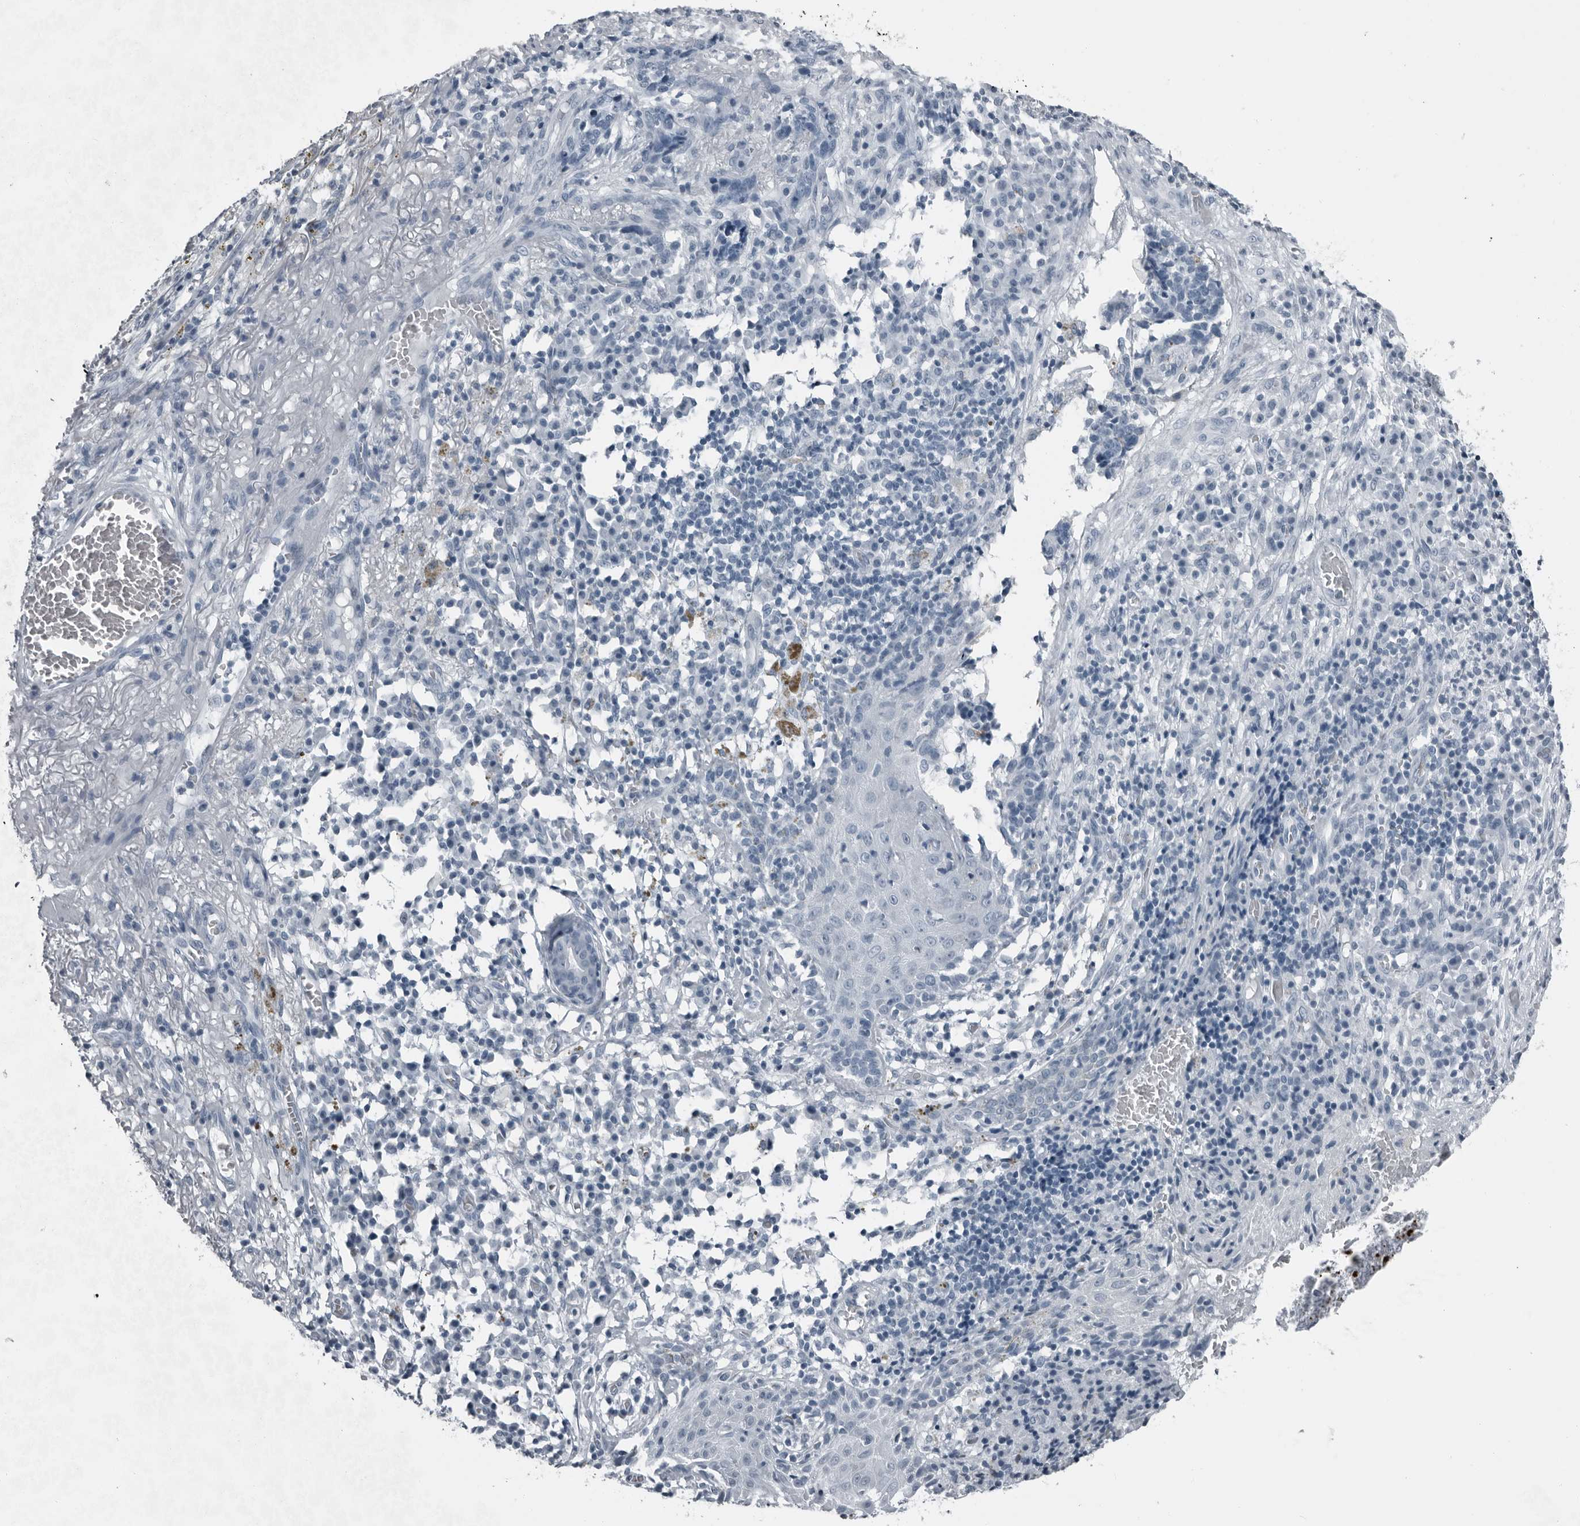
{"staining": {"intensity": "negative", "quantity": "none", "location": "none"}, "tissue": "skin cancer", "cell_type": "Tumor cells", "image_type": "cancer", "snomed": [{"axis": "morphology", "description": "Basal cell carcinoma"}, {"axis": "topography", "description": "Skin"}], "caption": "High power microscopy image of an IHC image of basal cell carcinoma (skin), revealing no significant expression in tumor cells.", "gene": "PRSS1", "patient": {"sex": "male", "age": 85}}